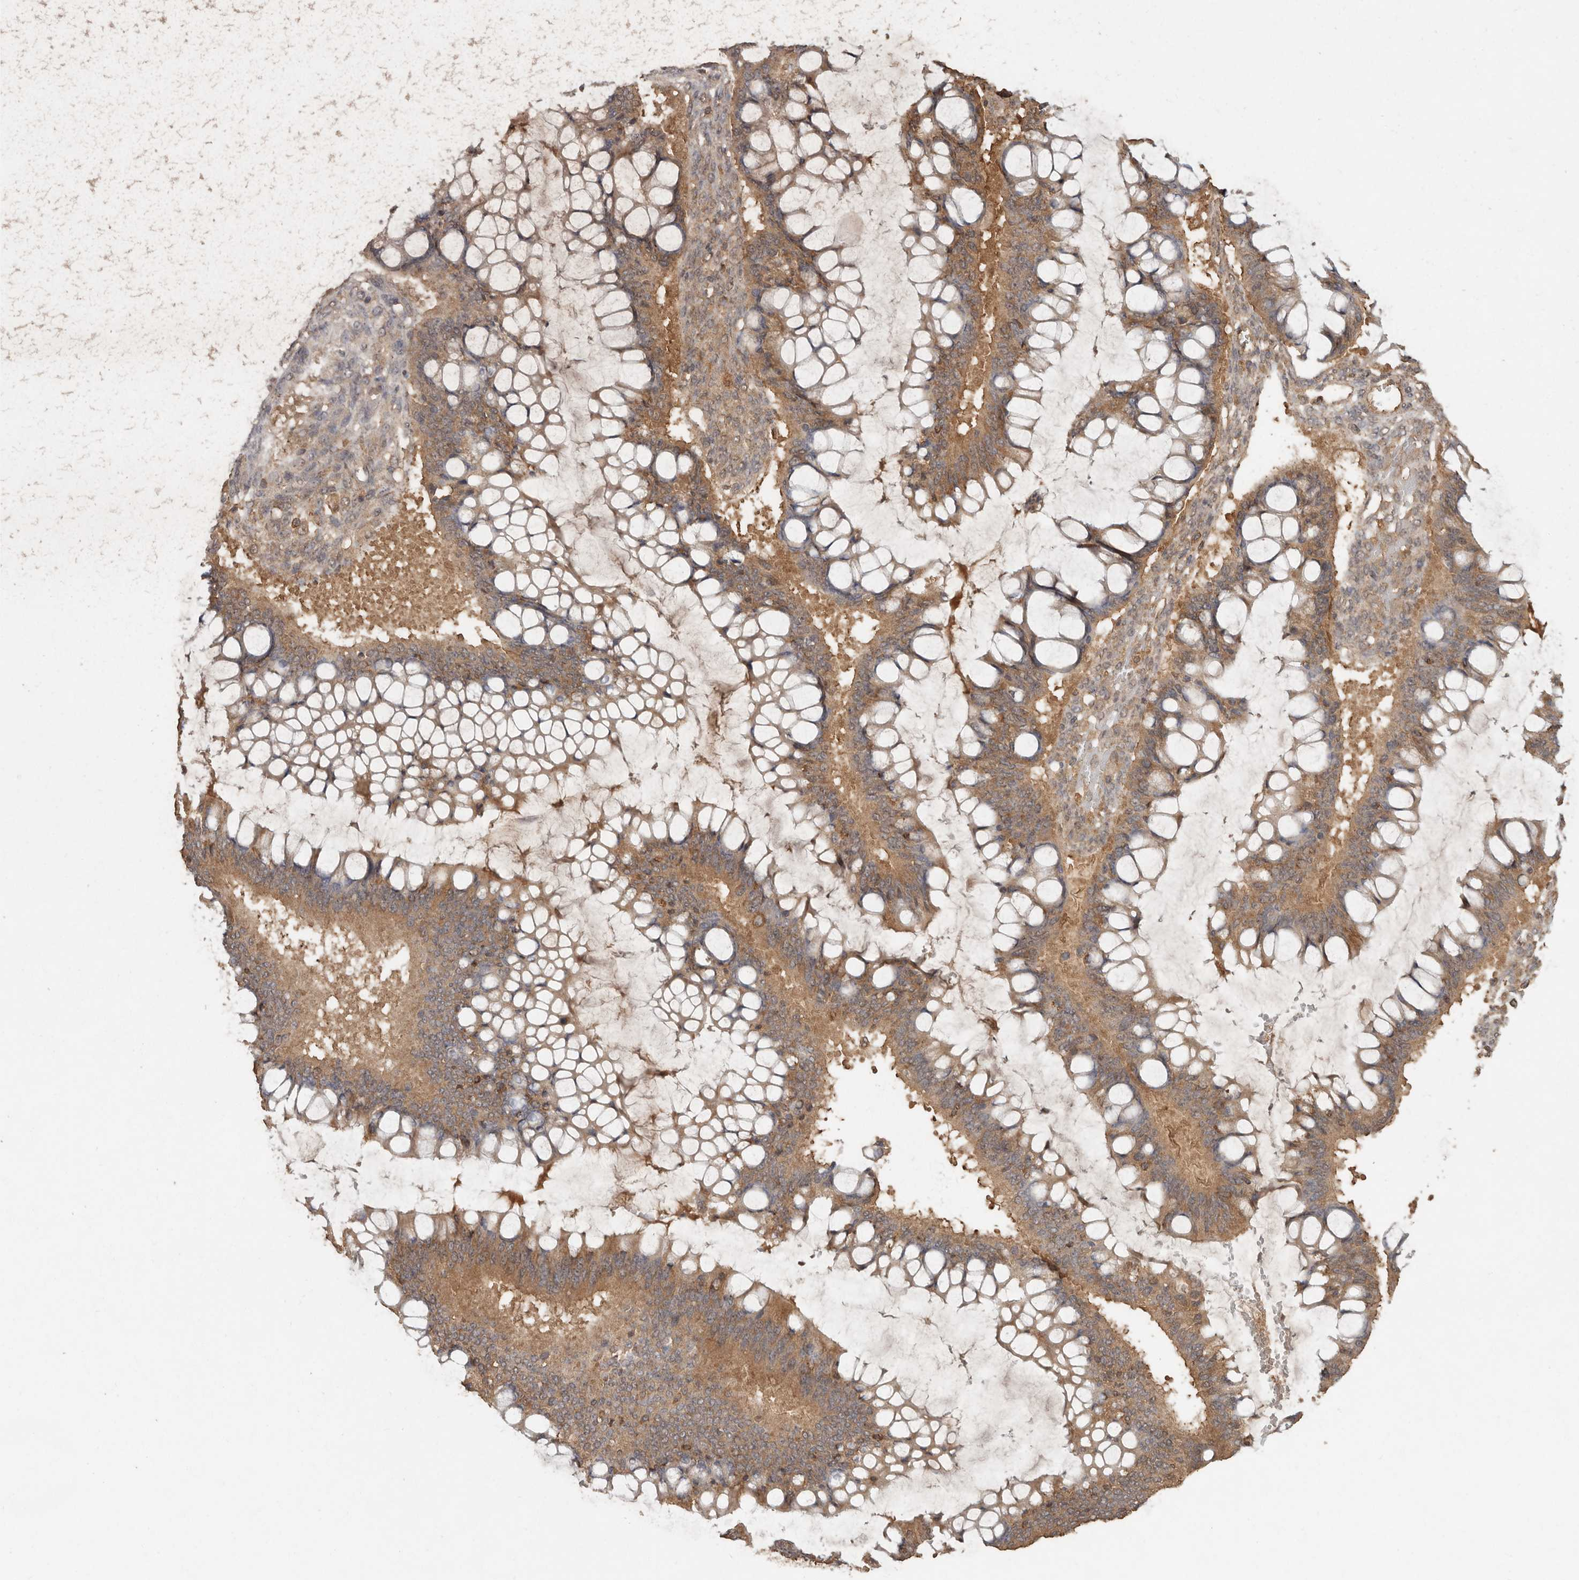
{"staining": {"intensity": "weak", "quantity": ">75%", "location": "cytoplasmic/membranous"}, "tissue": "ovarian cancer", "cell_type": "Tumor cells", "image_type": "cancer", "snomed": [{"axis": "morphology", "description": "Cystadenocarcinoma, mucinous, NOS"}, {"axis": "topography", "description": "Ovary"}], "caption": "Ovarian mucinous cystadenocarcinoma tissue demonstrates weak cytoplasmic/membranous positivity in about >75% of tumor cells", "gene": "RWDD1", "patient": {"sex": "female", "age": 73}}